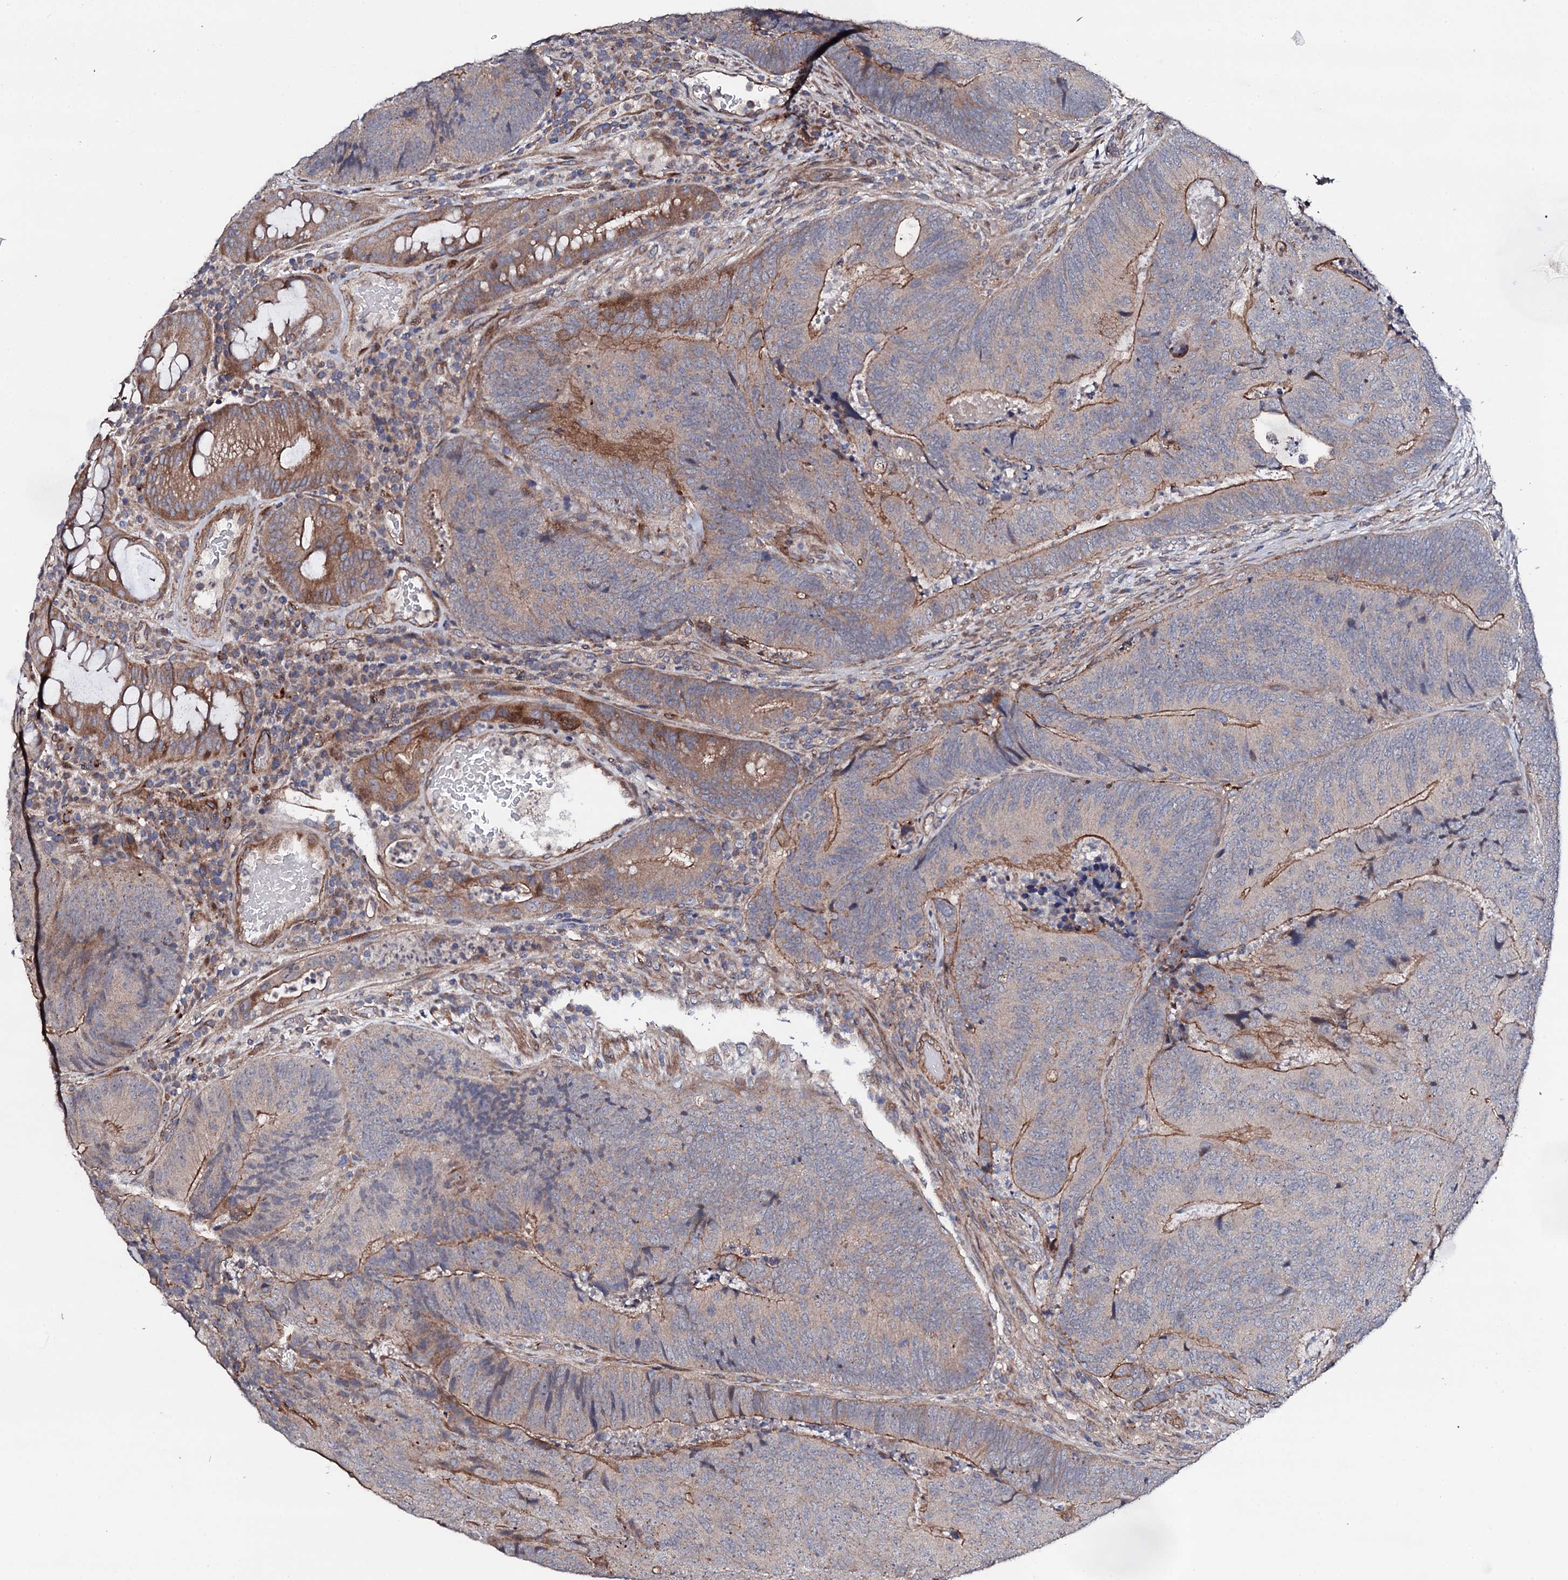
{"staining": {"intensity": "moderate", "quantity": "25%-75%", "location": "cytoplasmic/membranous"}, "tissue": "colorectal cancer", "cell_type": "Tumor cells", "image_type": "cancer", "snomed": [{"axis": "morphology", "description": "Adenocarcinoma, NOS"}, {"axis": "topography", "description": "Colon"}], "caption": "The image displays a brown stain indicating the presence of a protein in the cytoplasmic/membranous of tumor cells in colorectal cancer.", "gene": "CIAO2A", "patient": {"sex": "female", "age": 67}}